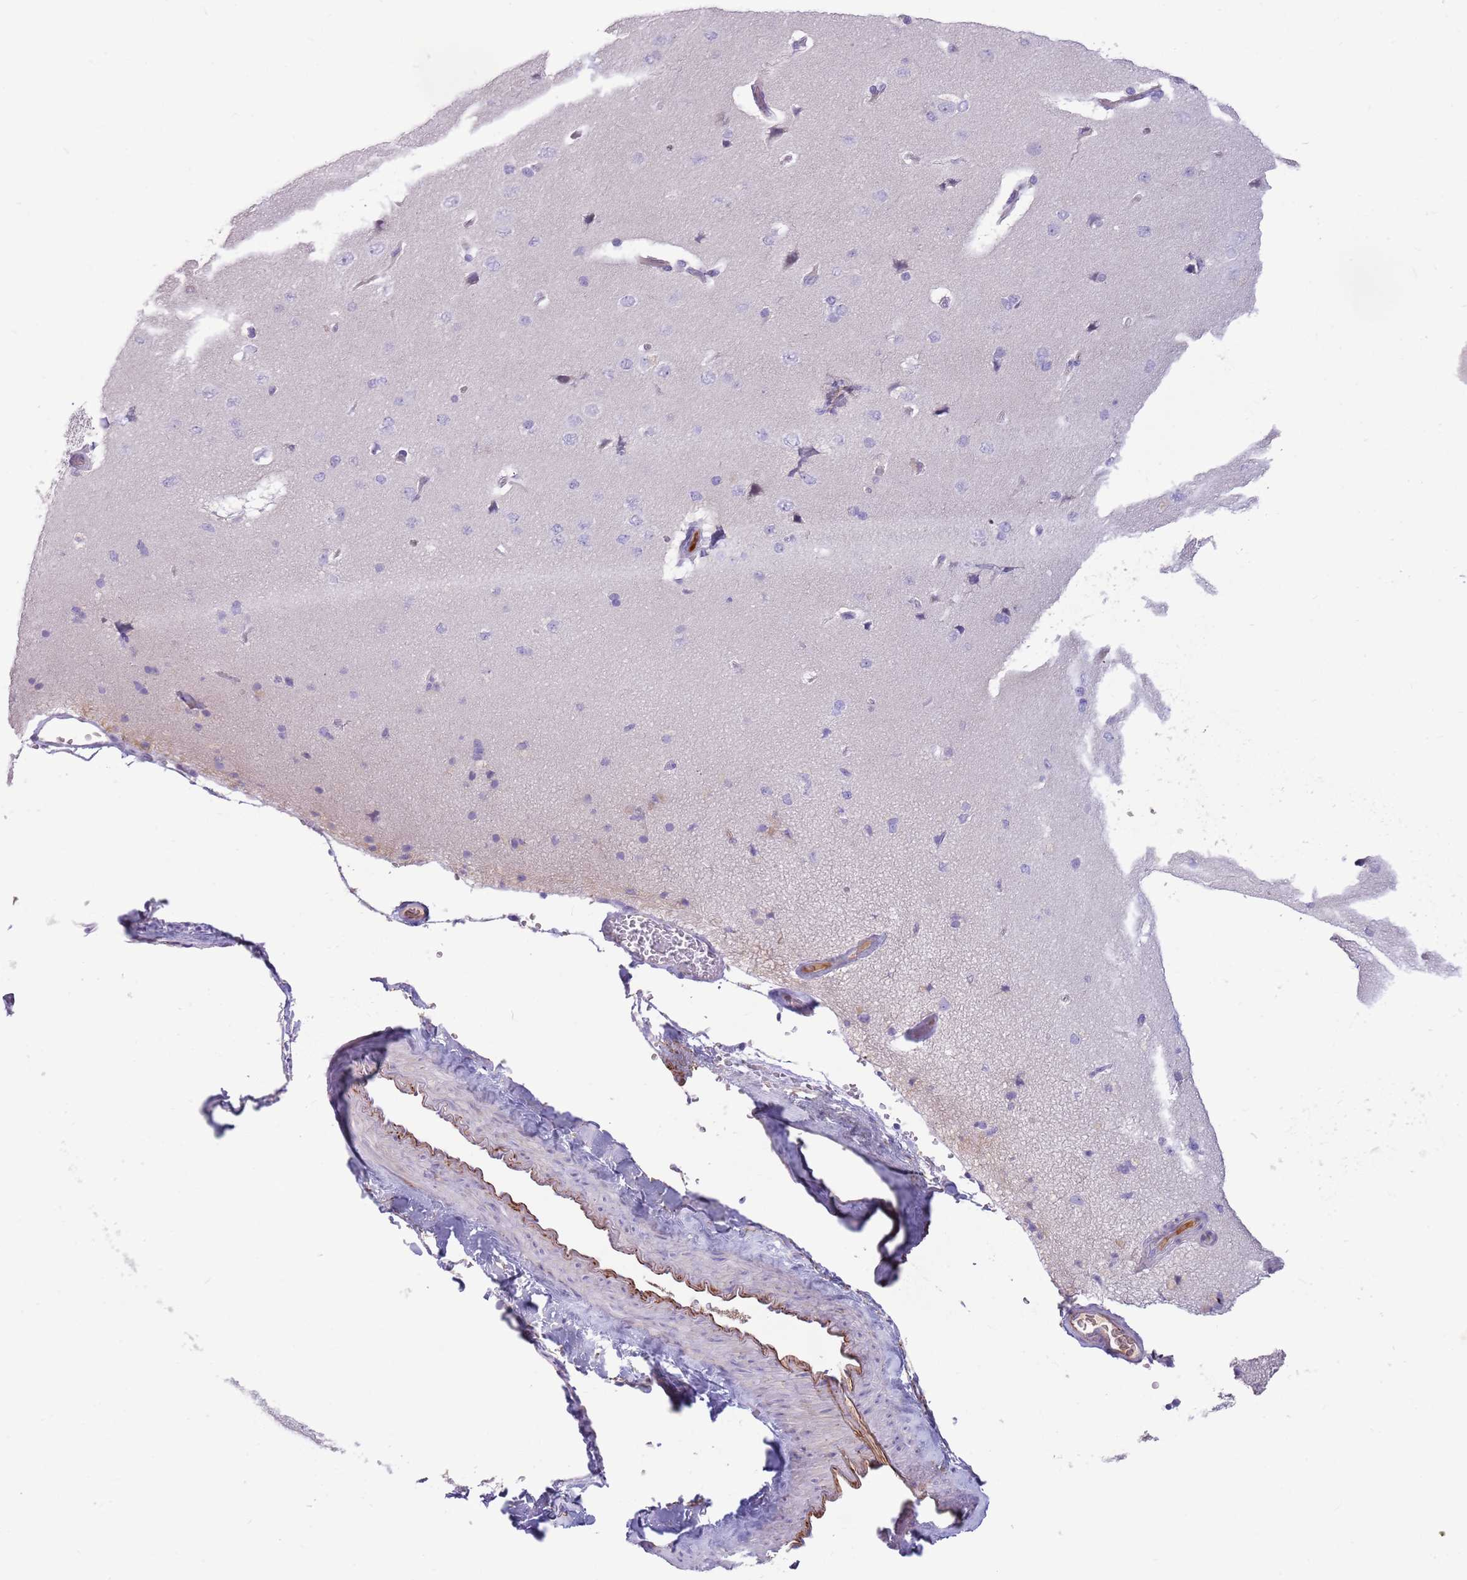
{"staining": {"intensity": "negative", "quantity": "none", "location": "none"}, "tissue": "cerebral cortex", "cell_type": "Endothelial cells", "image_type": "normal", "snomed": [{"axis": "morphology", "description": "Normal tissue, NOS"}, {"axis": "topography", "description": "Cerebral cortex"}], "caption": "Protein analysis of benign cerebral cortex displays no significant positivity in endothelial cells. The staining was performed using DAB to visualize the protein expression in brown, while the nuclei were stained in blue with hematoxylin (Magnification: 20x).", "gene": "LEPROTL1", "patient": {"sex": "male", "age": 62}}